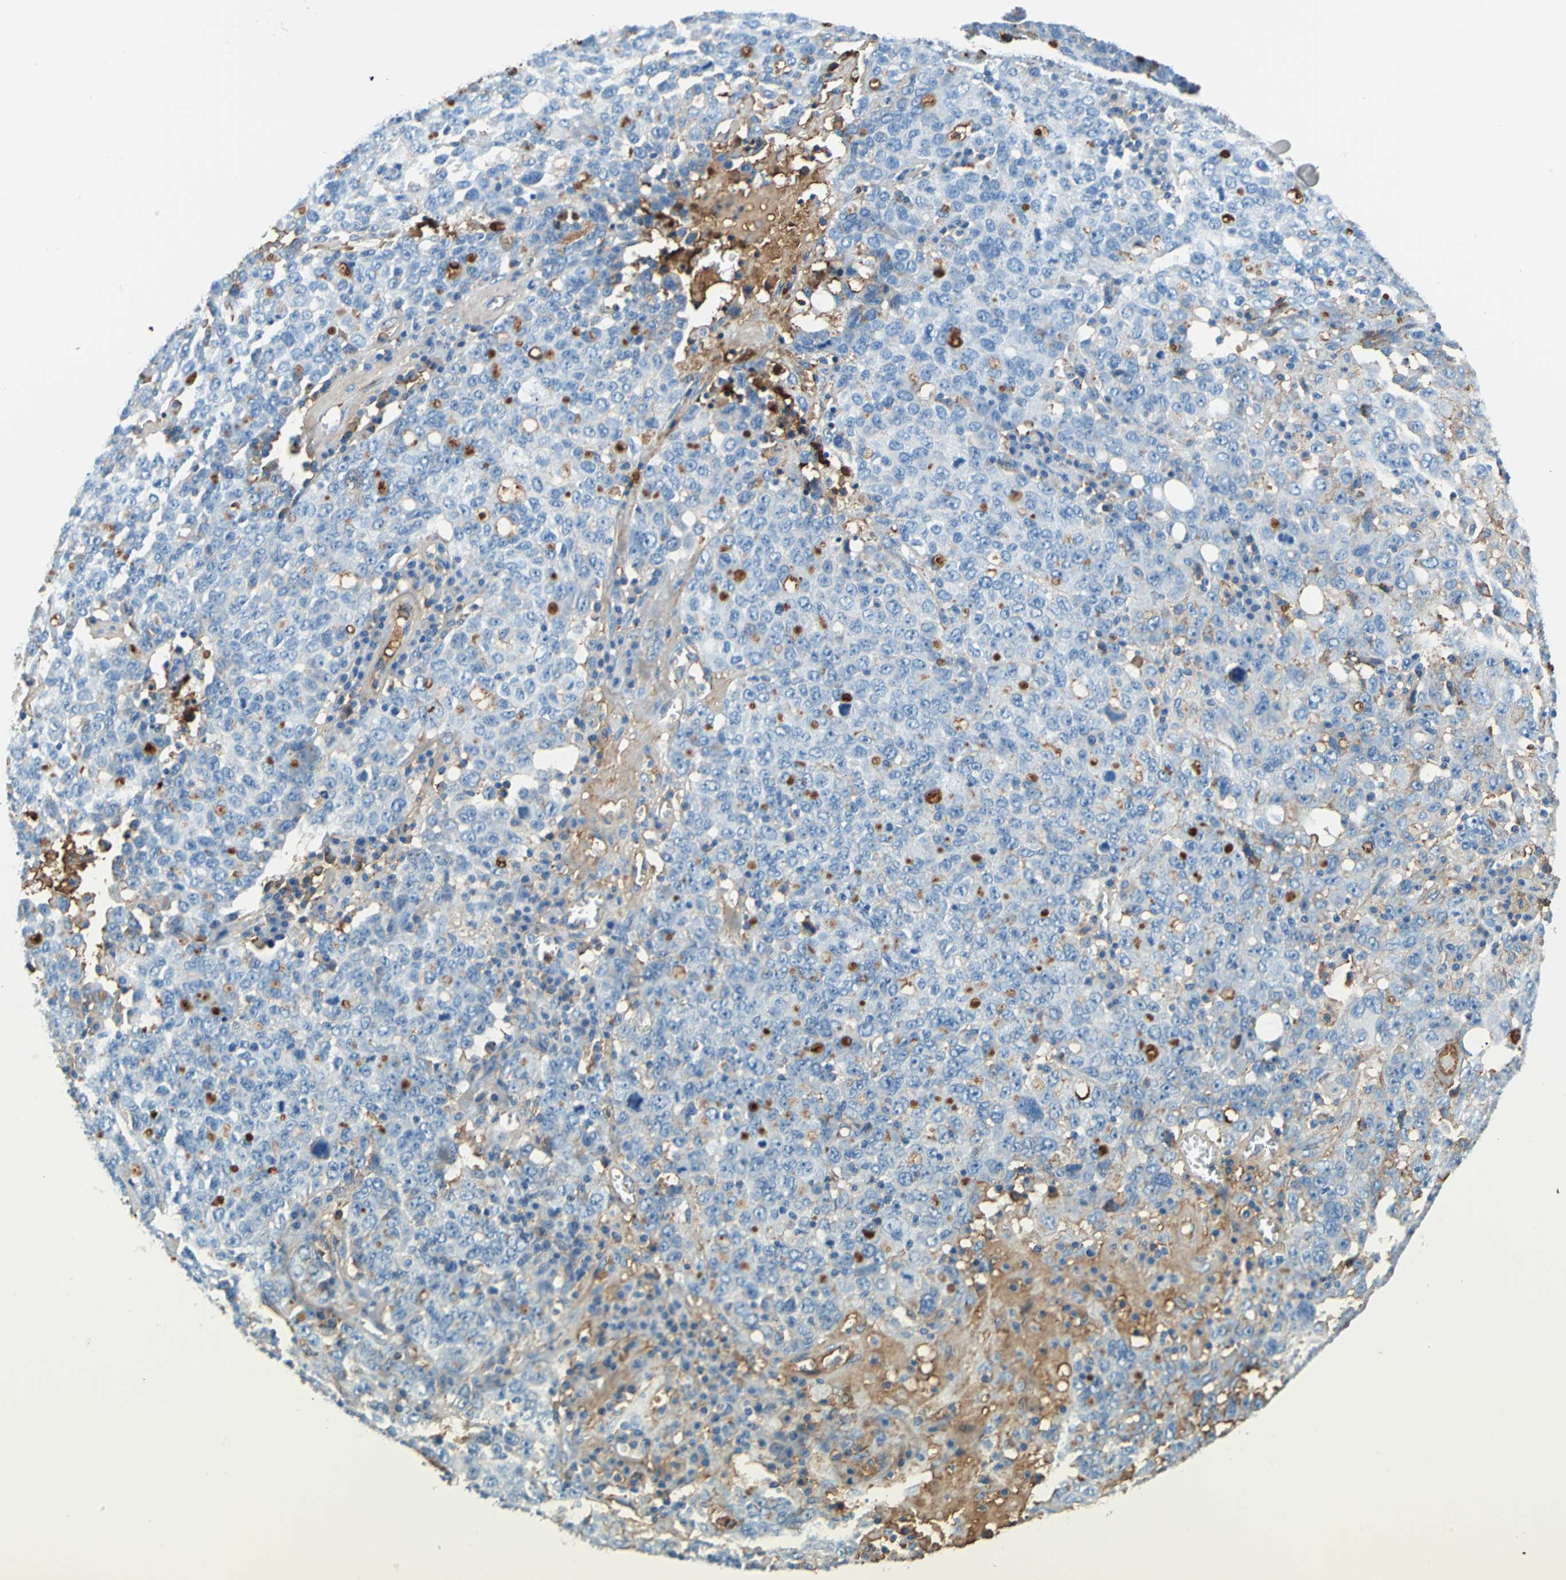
{"staining": {"intensity": "moderate", "quantity": "<25%", "location": "cytoplasmic/membranous"}, "tissue": "ovarian cancer", "cell_type": "Tumor cells", "image_type": "cancer", "snomed": [{"axis": "morphology", "description": "Carcinoma, endometroid"}, {"axis": "topography", "description": "Ovary"}], "caption": "Ovarian endometroid carcinoma stained with DAB immunohistochemistry demonstrates low levels of moderate cytoplasmic/membranous expression in approximately <25% of tumor cells.", "gene": "ALB", "patient": {"sex": "female", "age": 62}}